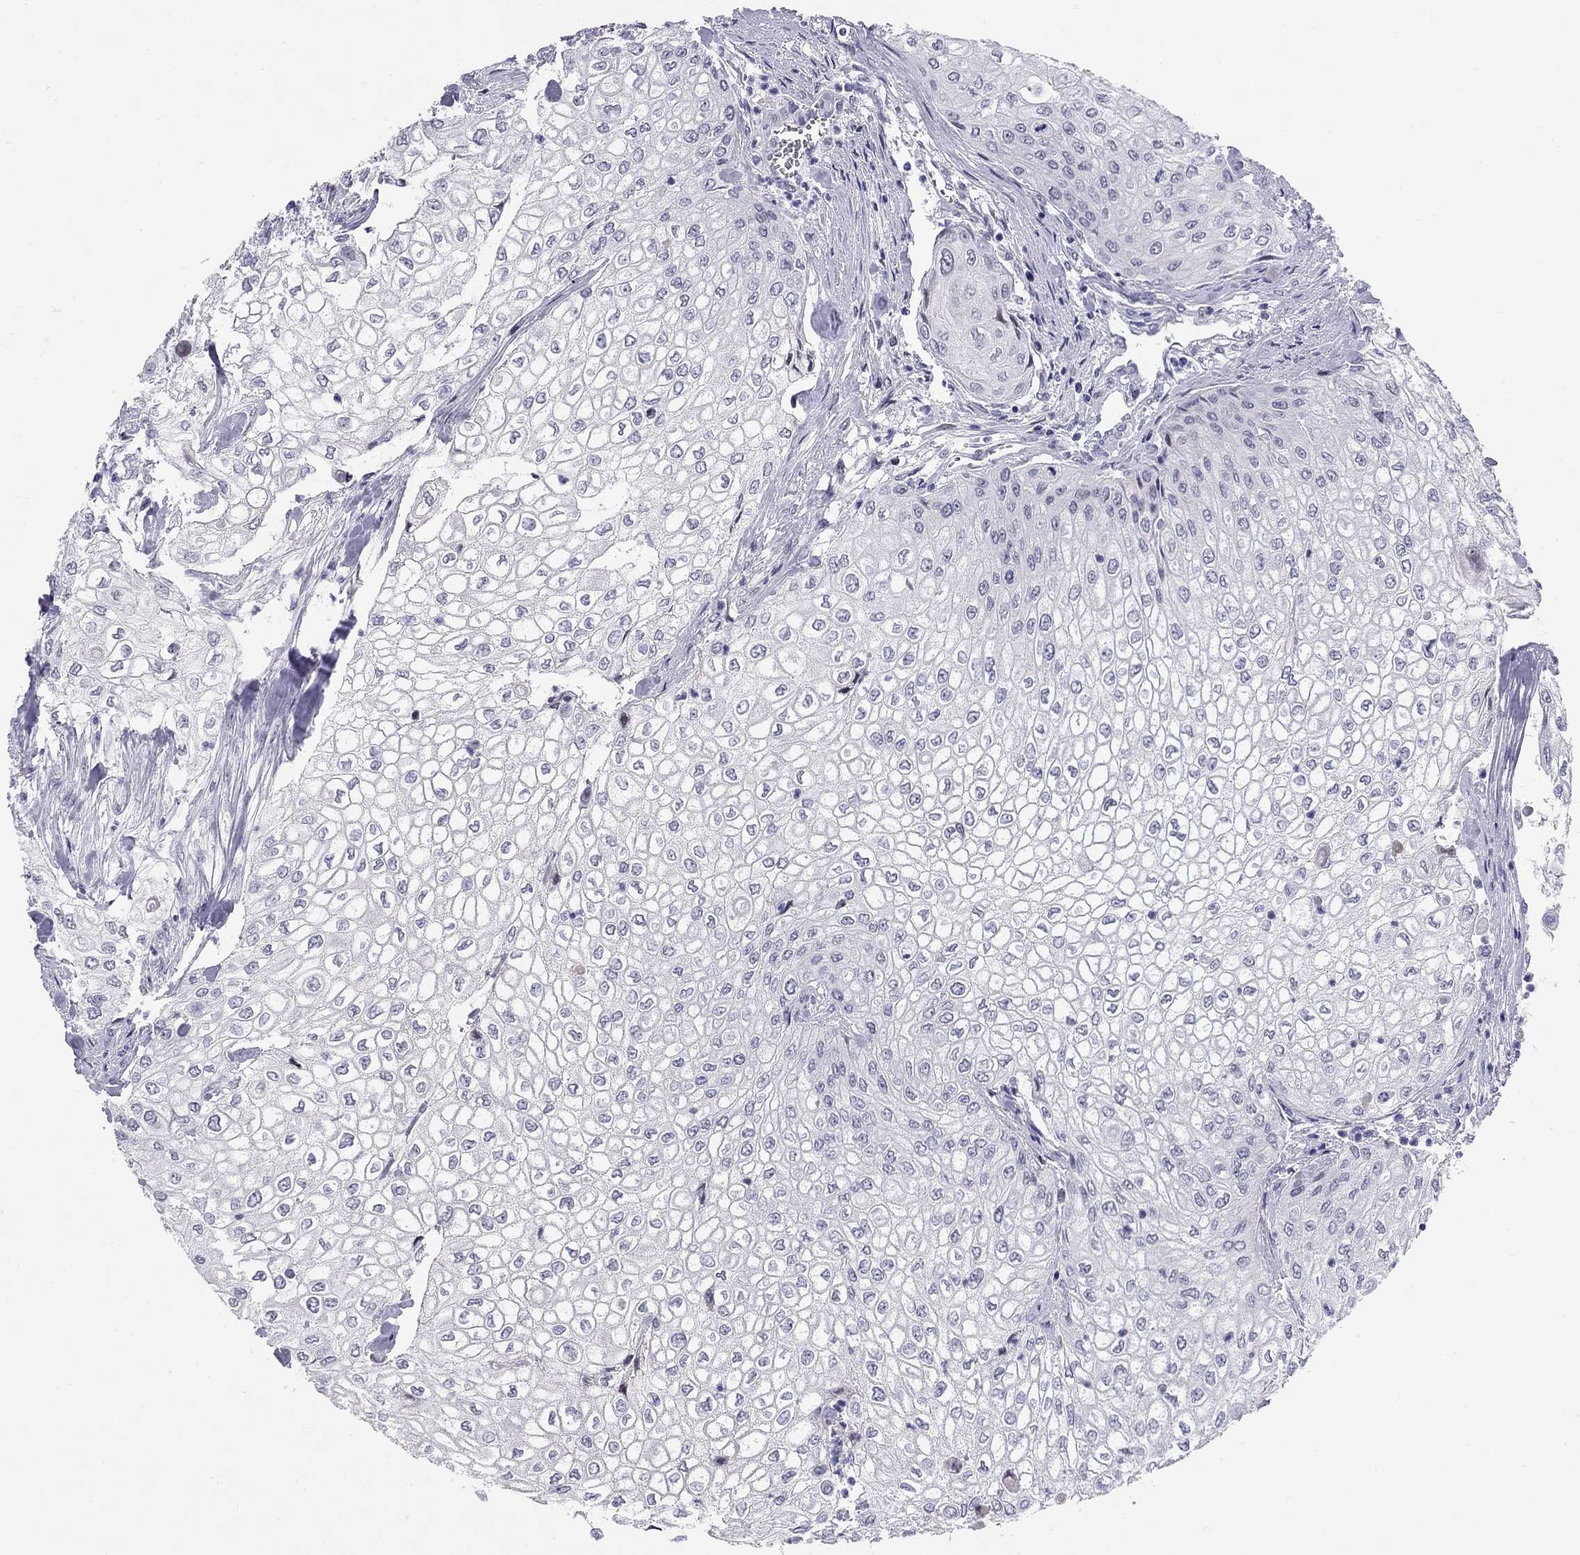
{"staining": {"intensity": "negative", "quantity": "none", "location": "none"}, "tissue": "urothelial cancer", "cell_type": "Tumor cells", "image_type": "cancer", "snomed": [{"axis": "morphology", "description": "Urothelial carcinoma, High grade"}, {"axis": "topography", "description": "Urinary bladder"}], "caption": "A high-resolution photomicrograph shows immunohistochemistry (IHC) staining of high-grade urothelial carcinoma, which demonstrates no significant staining in tumor cells.", "gene": "C8orf88", "patient": {"sex": "male", "age": 62}}